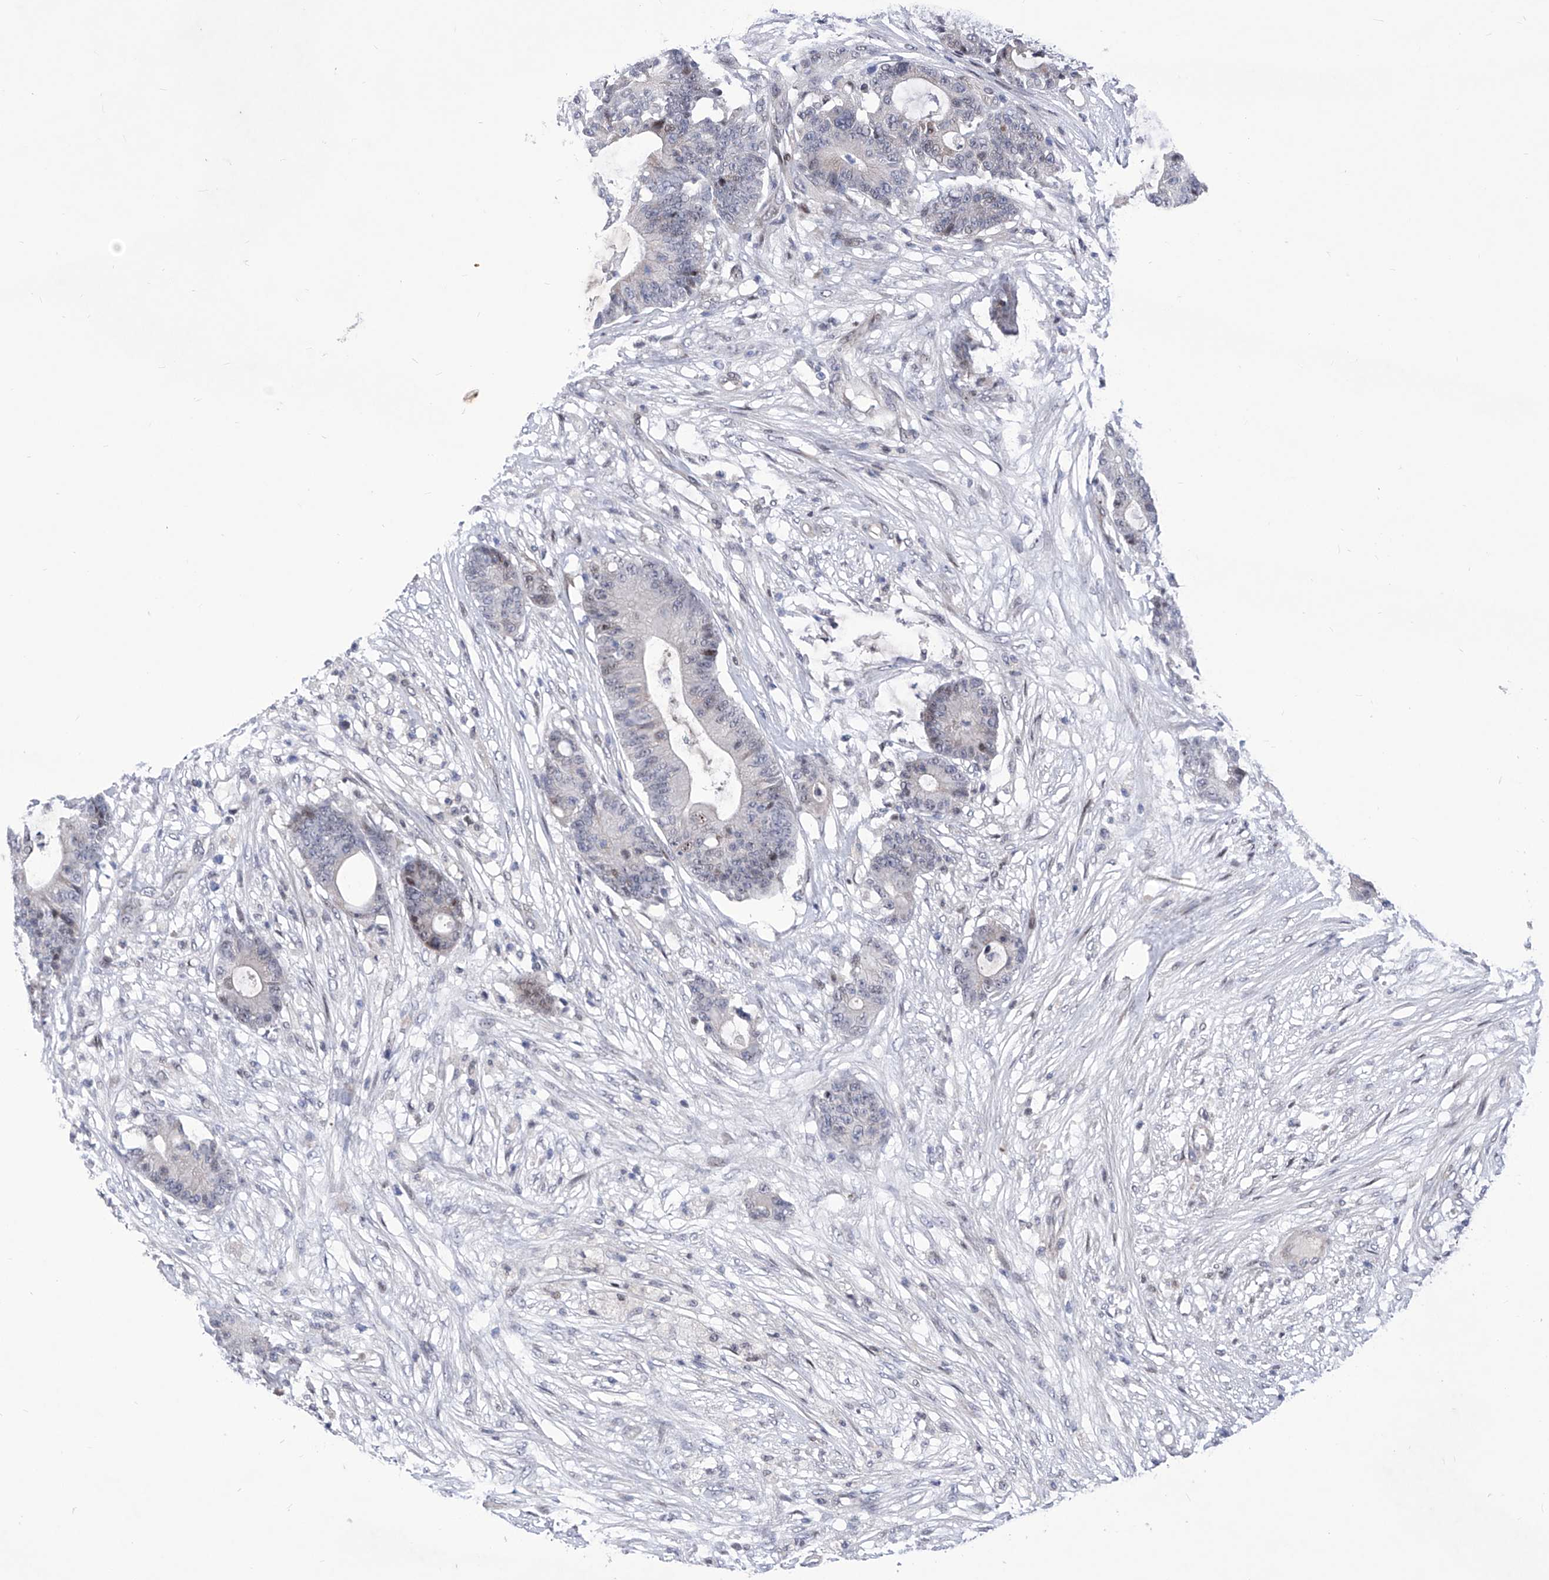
{"staining": {"intensity": "negative", "quantity": "none", "location": "none"}, "tissue": "colorectal cancer", "cell_type": "Tumor cells", "image_type": "cancer", "snomed": [{"axis": "morphology", "description": "Adenocarcinoma, NOS"}, {"axis": "topography", "description": "Colon"}], "caption": "The image reveals no staining of tumor cells in colorectal cancer. (Brightfield microscopy of DAB (3,3'-diaminobenzidine) IHC at high magnification).", "gene": "NUFIP1", "patient": {"sex": "female", "age": 84}}